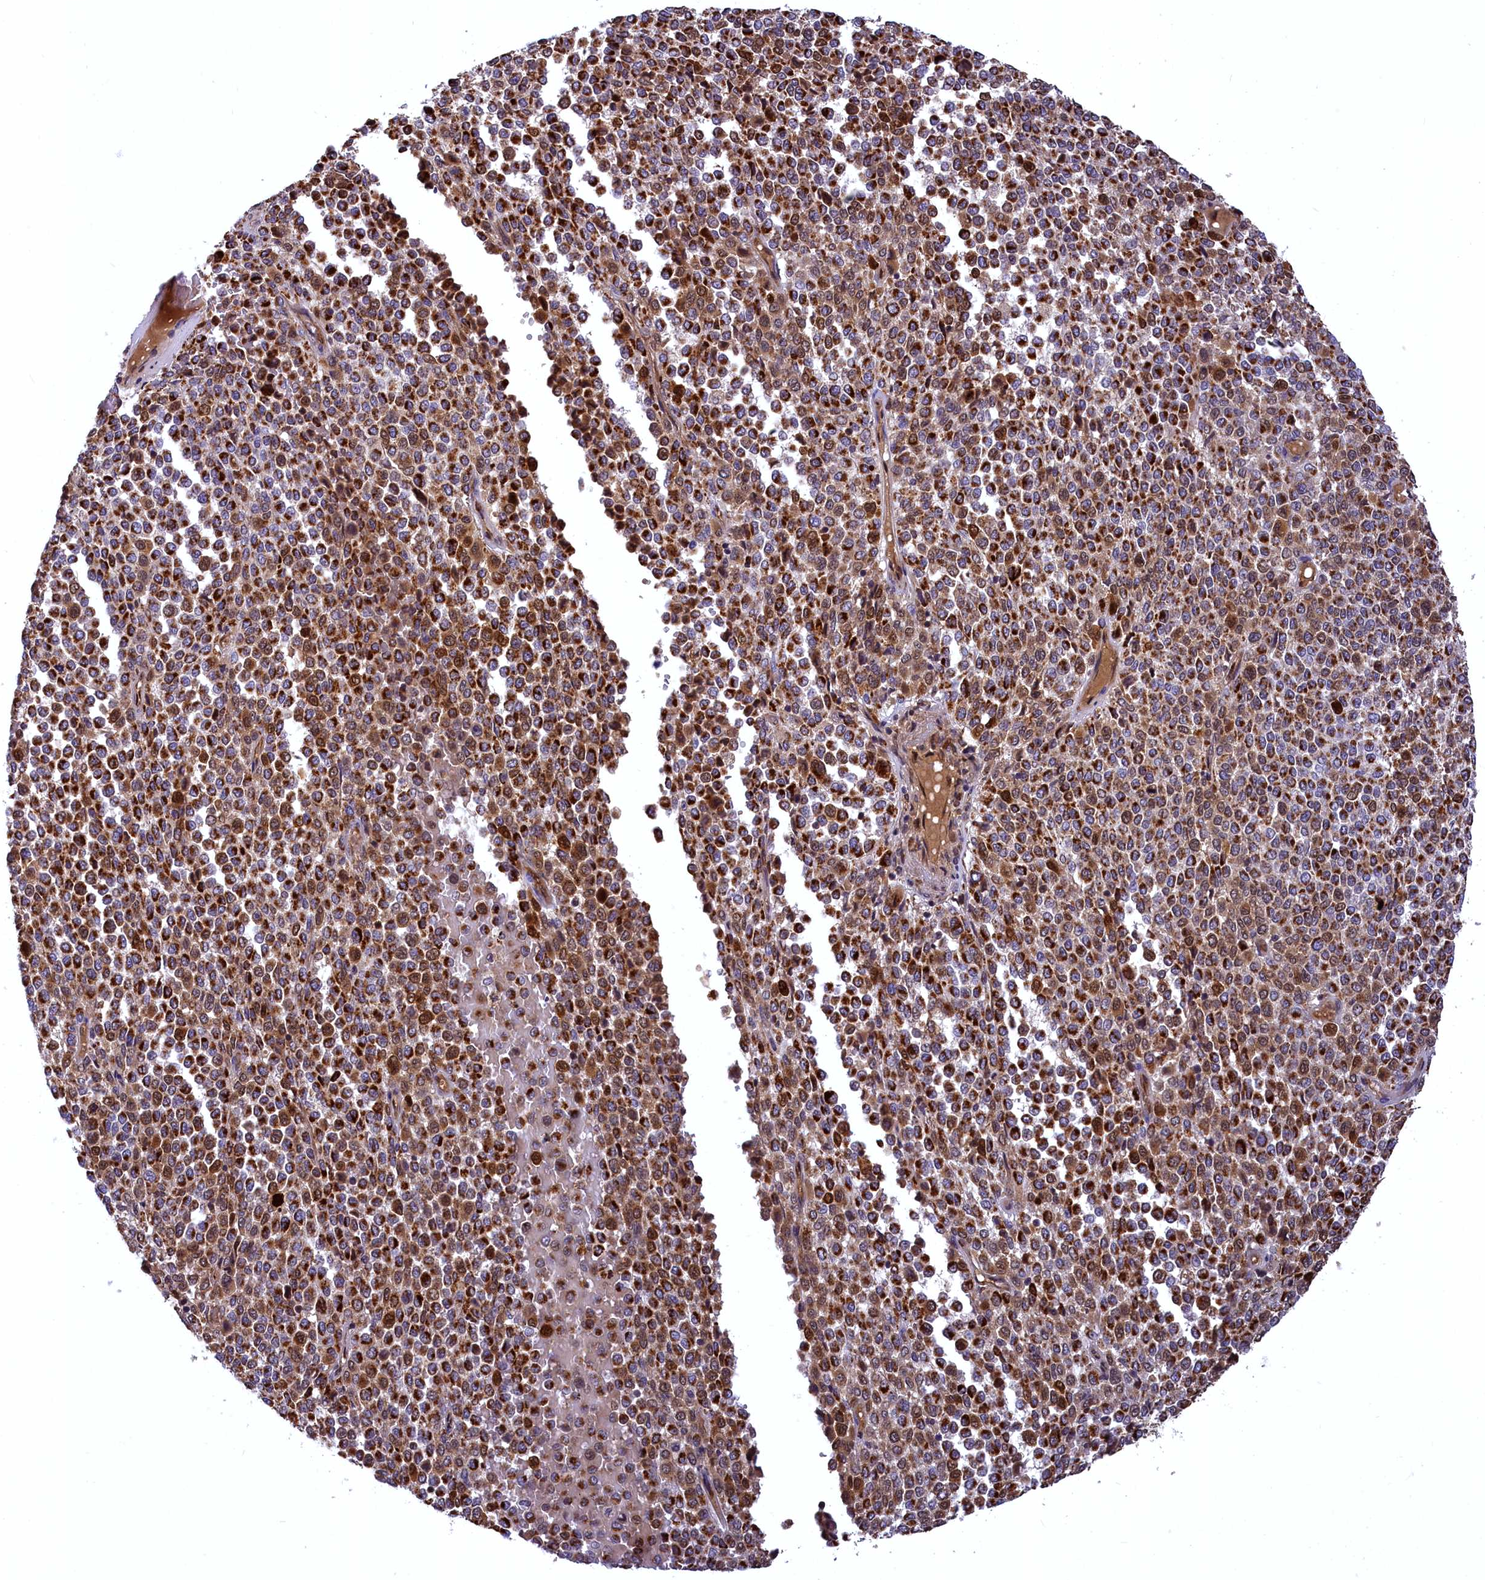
{"staining": {"intensity": "strong", "quantity": ">75%", "location": "cytoplasmic/membranous"}, "tissue": "melanoma", "cell_type": "Tumor cells", "image_type": "cancer", "snomed": [{"axis": "morphology", "description": "Malignant melanoma, Metastatic site"}, {"axis": "topography", "description": "Pancreas"}], "caption": "Melanoma stained with a protein marker displays strong staining in tumor cells.", "gene": "COX17", "patient": {"sex": "female", "age": 30}}